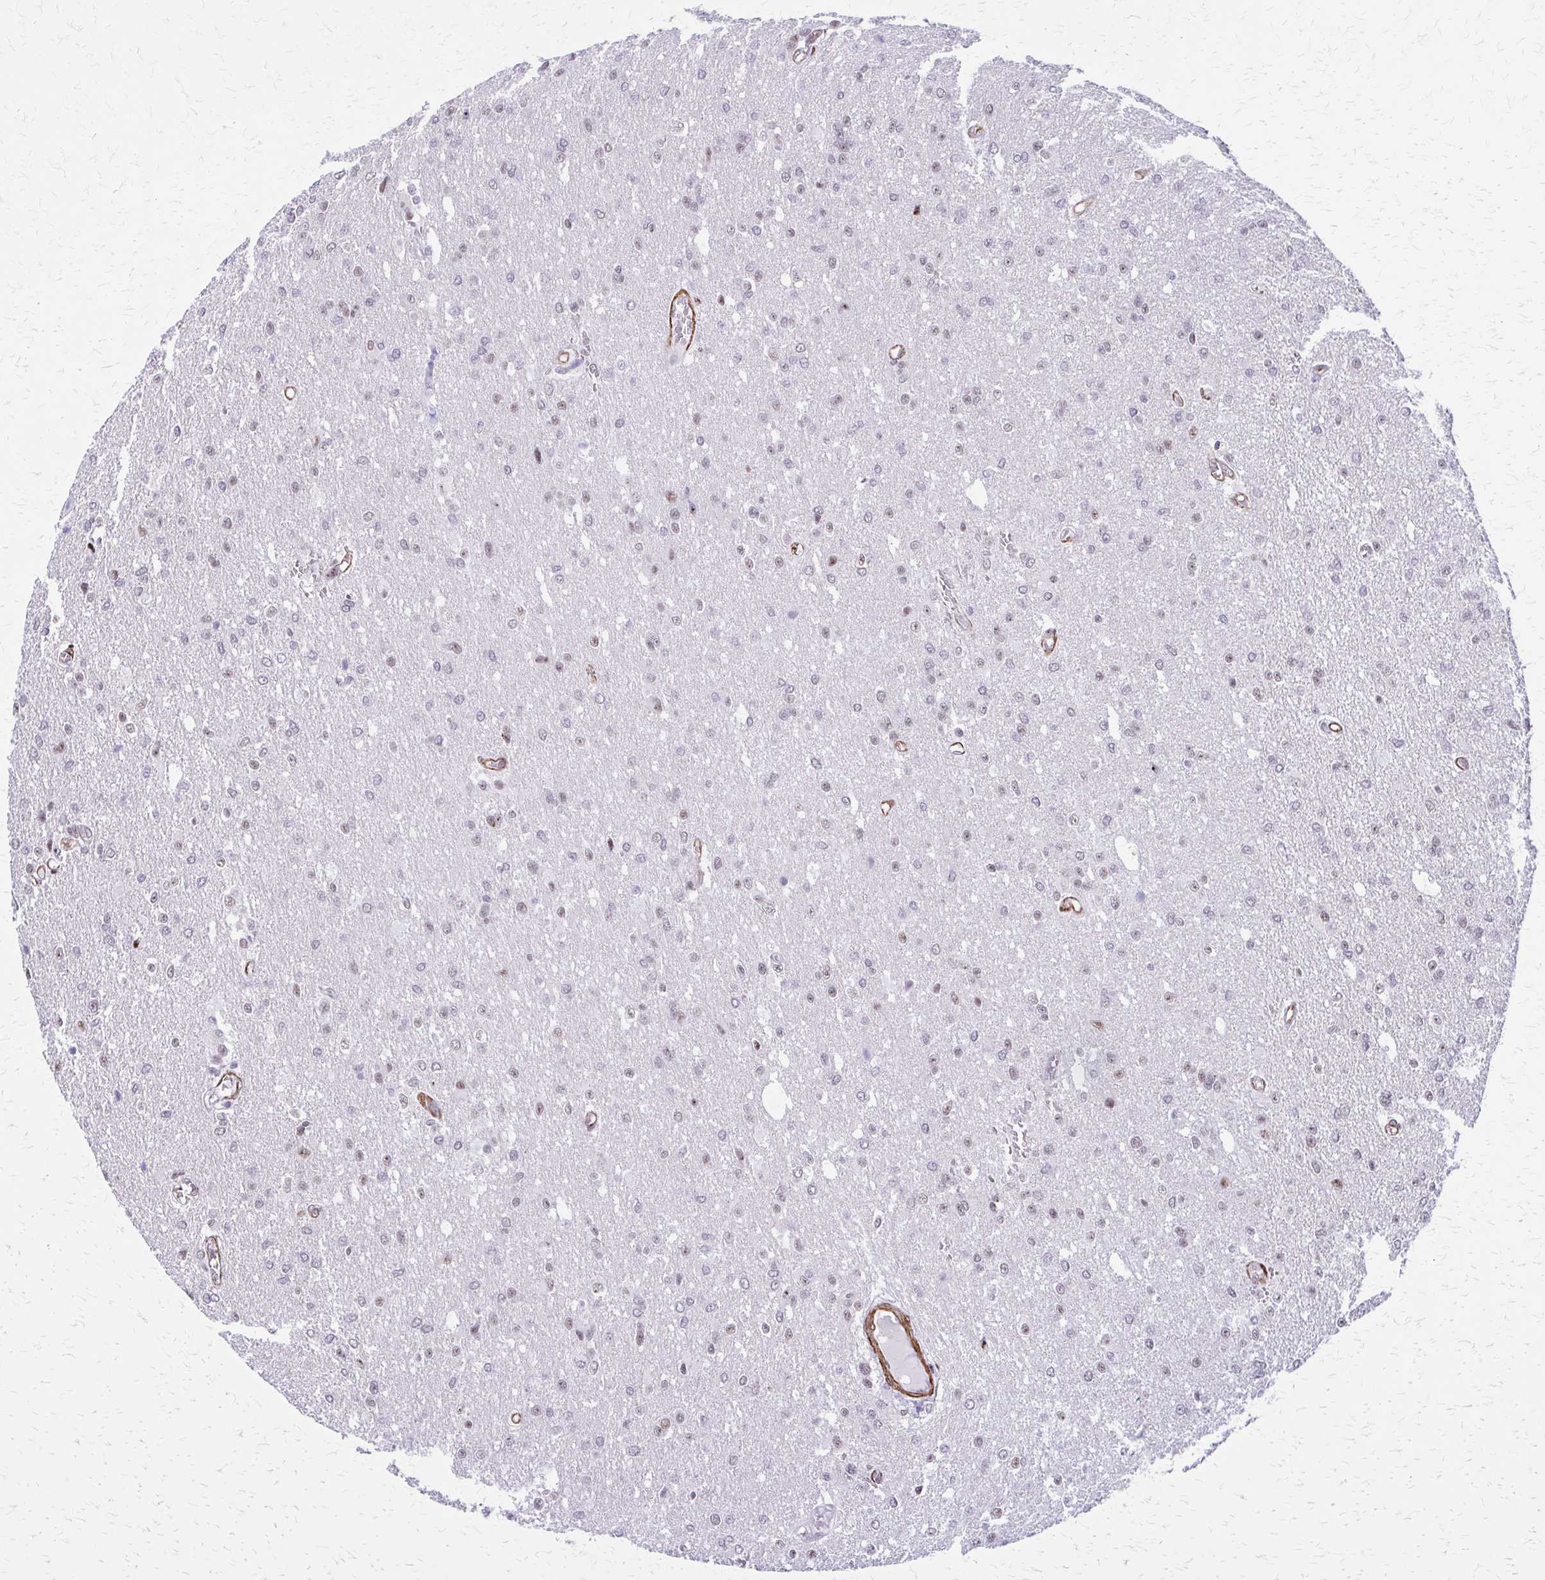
{"staining": {"intensity": "weak", "quantity": "<25%", "location": "nuclear"}, "tissue": "glioma", "cell_type": "Tumor cells", "image_type": "cancer", "snomed": [{"axis": "morphology", "description": "Glioma, malignant, Low grade"}, {"axis": "topography", "description": "Brain"}], "caption": "The image demonstrates no staining of tumor cells in glioma.", "gene": "NRBF2", "patient": {"sex": "male", "age": 26}}